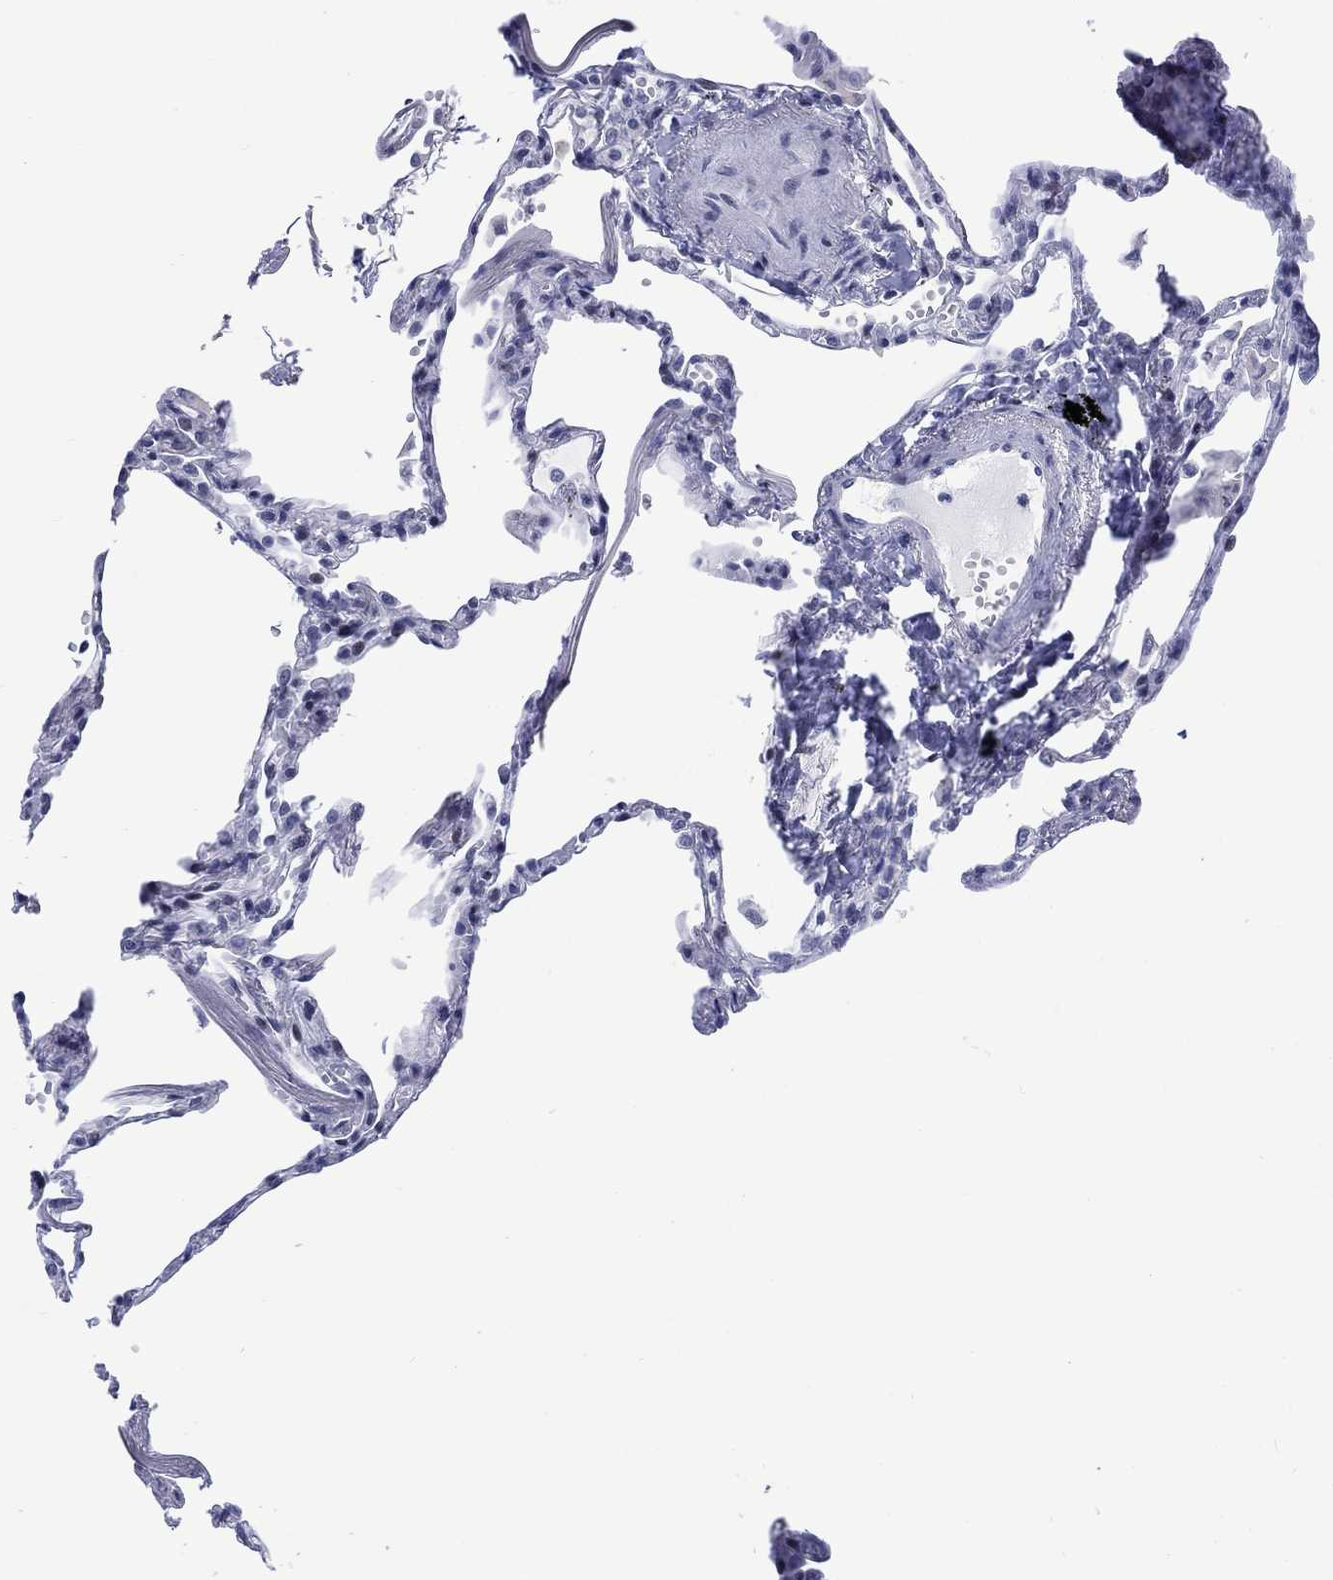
{"staining": {"intensity": "negative", "quantity": "none", "location": "none"}, "tissue": "lung", "cell_type": "Alveolar cells", "image_type": "normal", "snomed": [{"axis": "morphology", "description": "Normal tissue, NOS"}, {"axis": "topography", "description": "Lung"}], "caption": "This is an IHC micrograph of normal human lung. There is no staining in alveolar cells.", "gene": "CDCA2", "patient": {"sex": "male", "age": 78}}